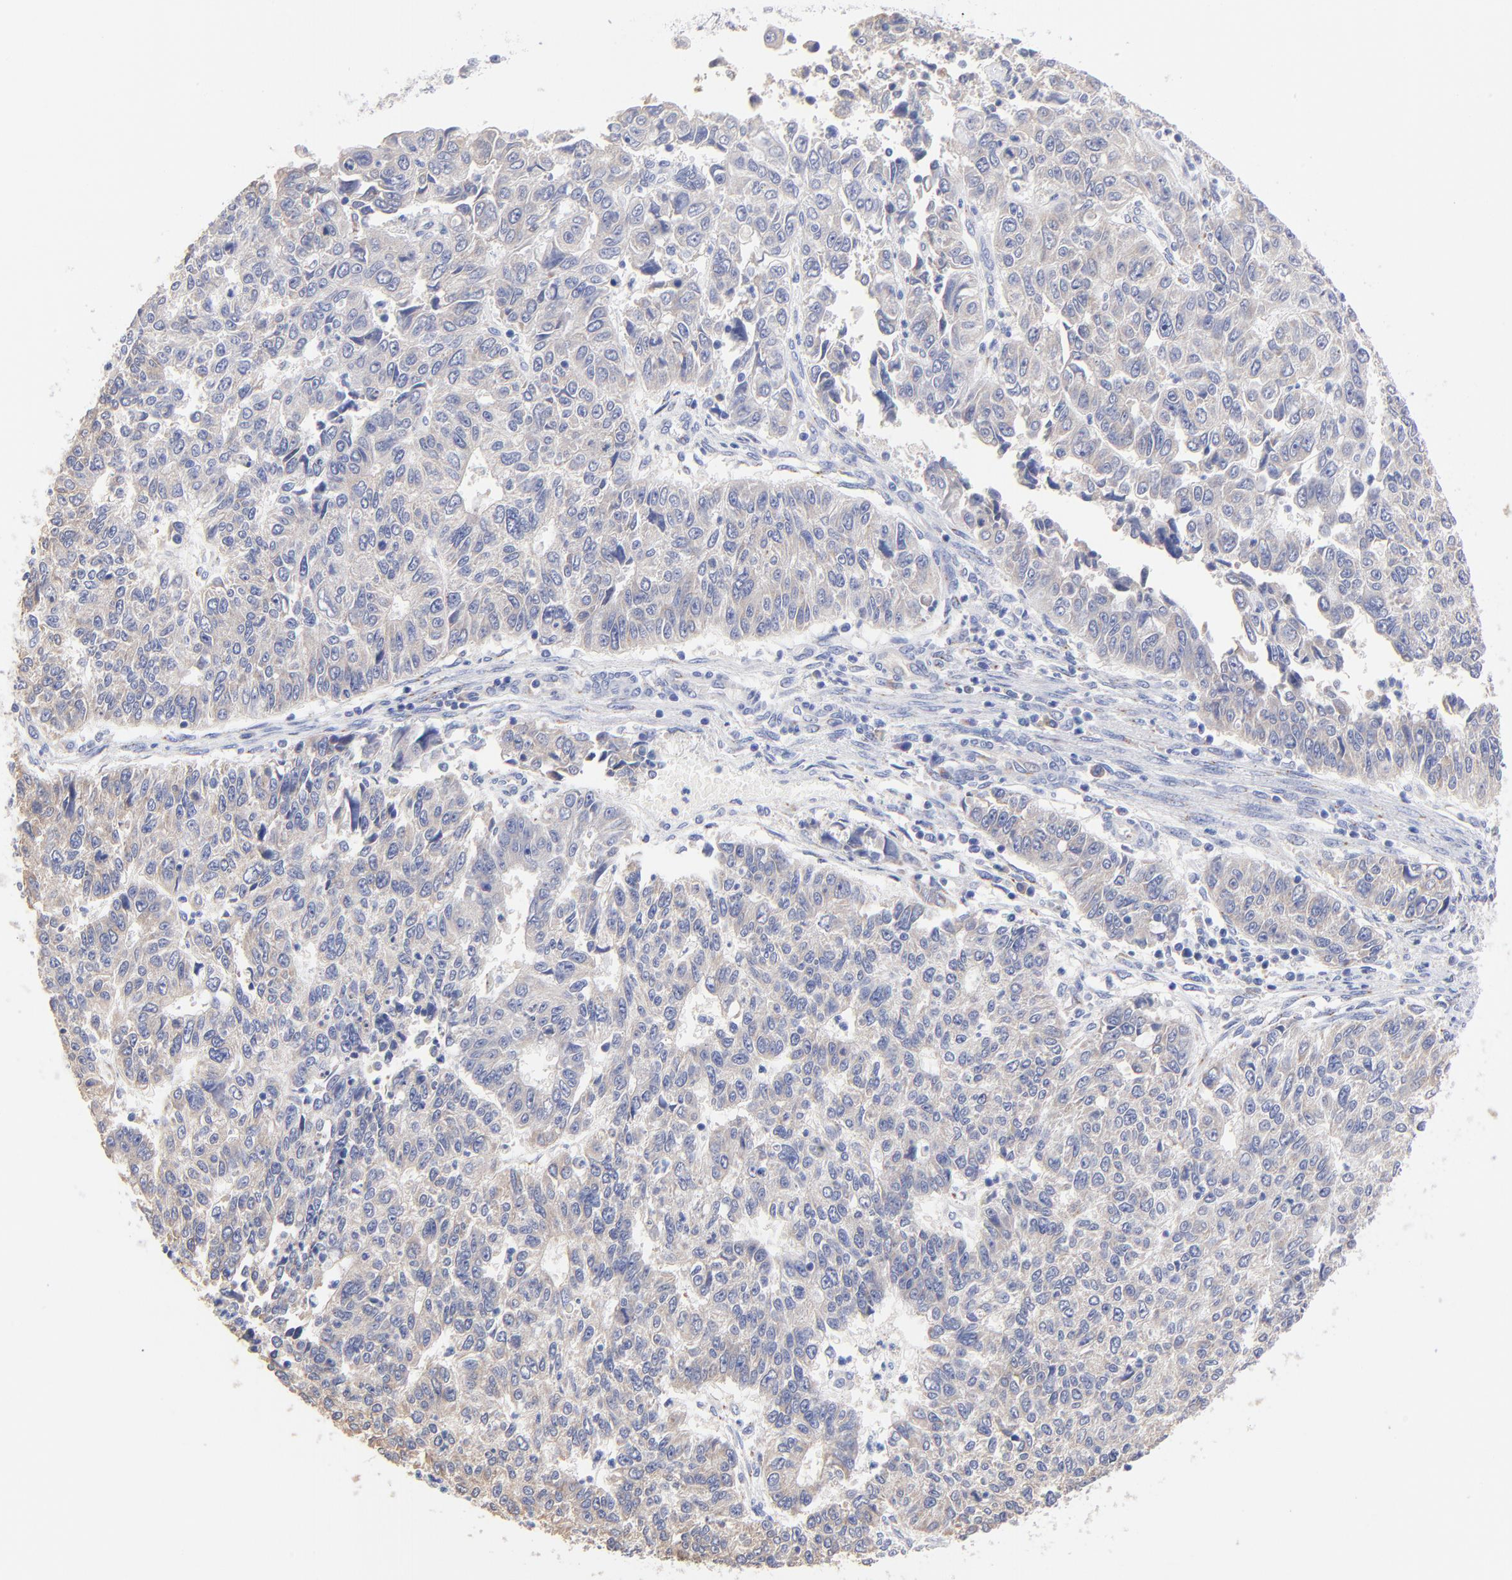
{"staining": {"intensity": "weak", "quantity": "25%-75%", "location": "cytoplasmic/membranous"}, "tissue": "endometrial cancer", "cell_type": "Tumor cells", "image_type": "cancer", "snomed": [{"axis": "morphology", "description": "Adenocarcinoma, NOS"}, {"axis": "topography", "description": "Endometrium"}], "caption": "Endometrial cancer (adenocarcinoma) was stained to show a protein in brown. There is low levels of weak cytoplasmic/membranous positivity in about 25%-75% of tumor cells. Using DAB (brown) and hematoxylin (blue) stains, captured at high magnification using brightfield microscopy.", "gene": "LAX1", "patient": {"sex": "female", "age": 42}}